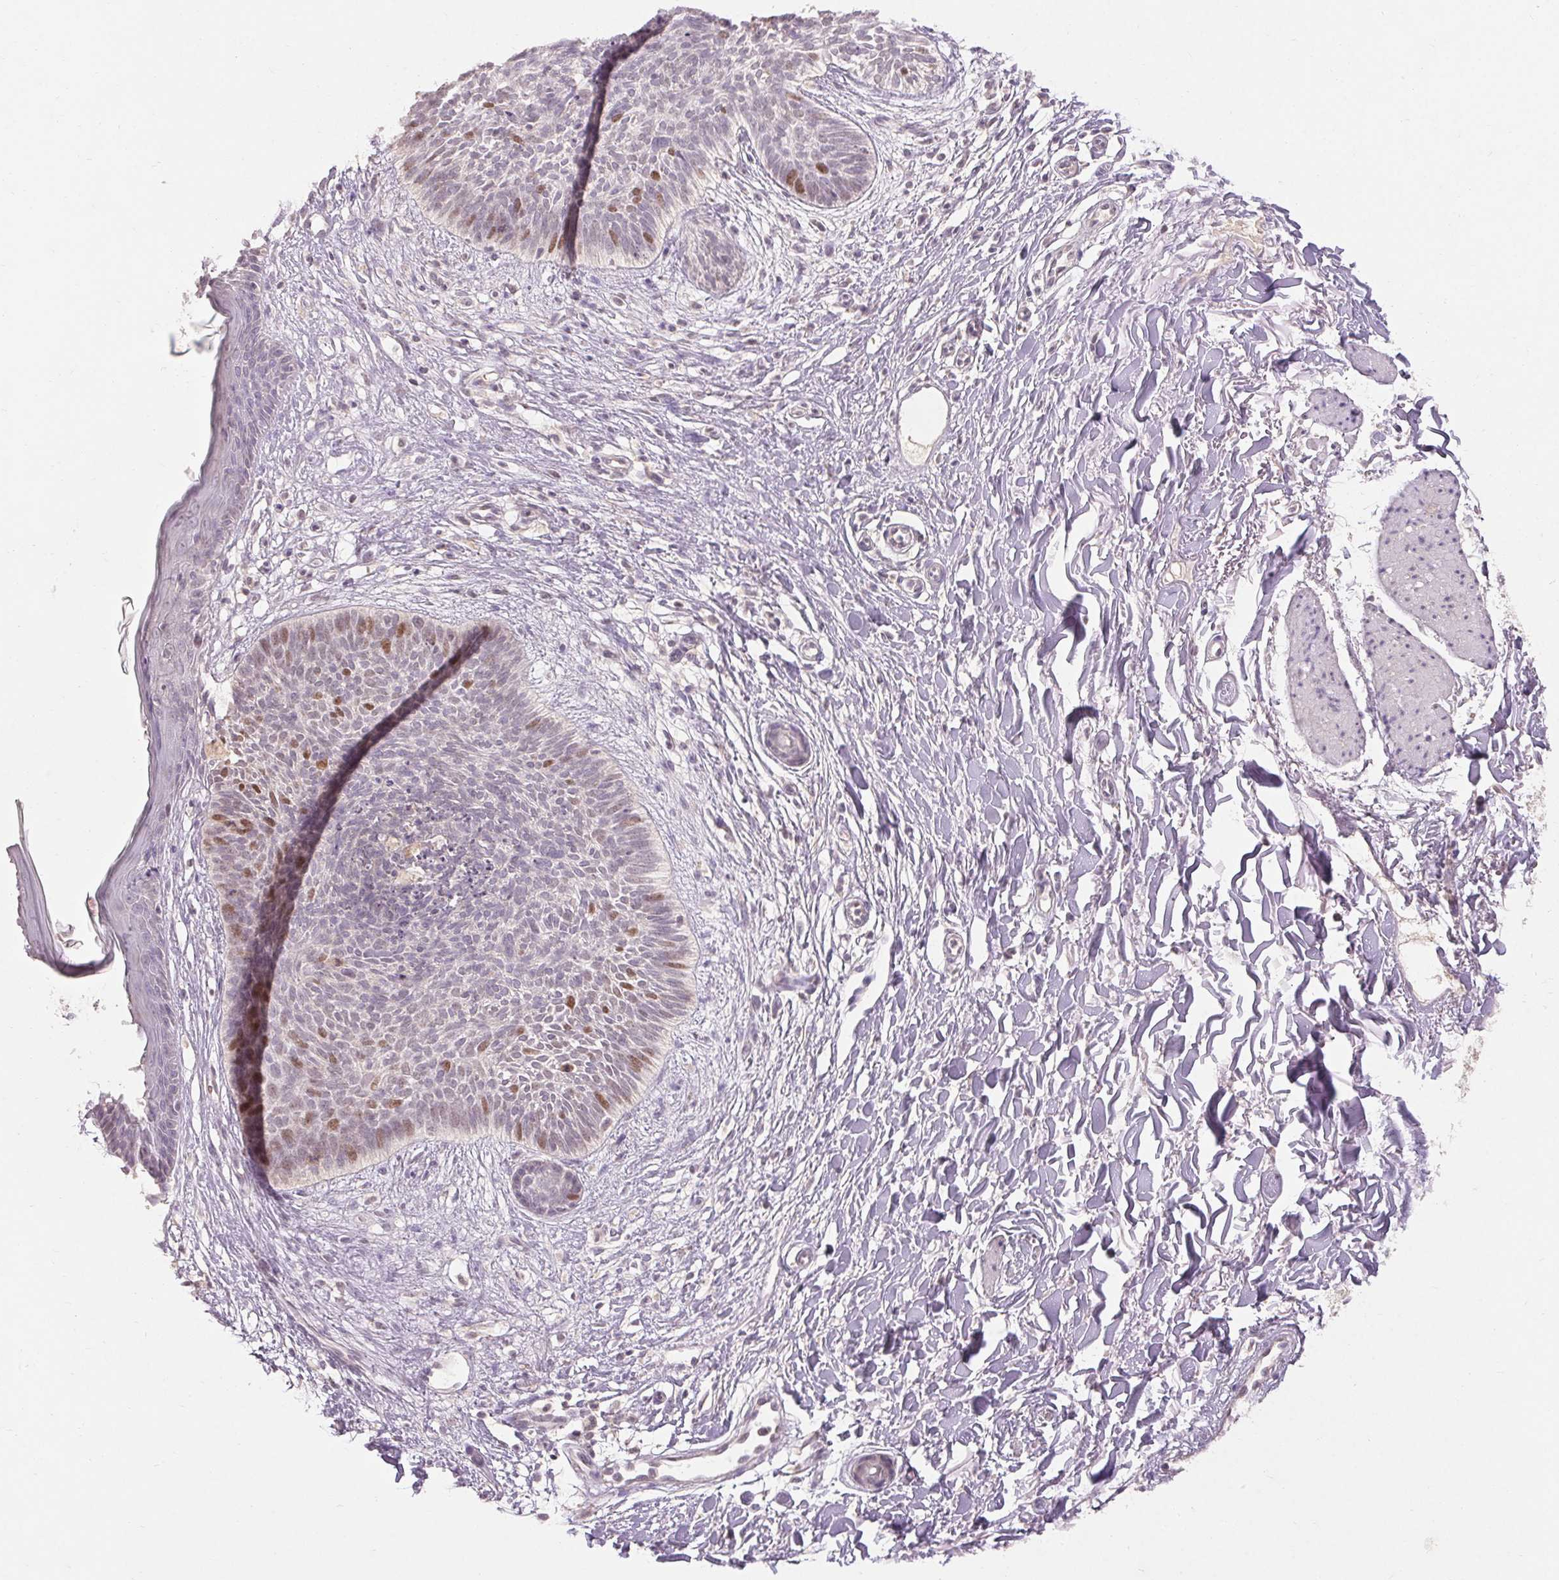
{"staining": {"intensity": "moderate", "quantity": "<25%", "location": "nuclear"}, "tissue": "skin cancer", "cell_type": "Tumor cells", "image_type": "cancer", "snomed": [{"axis": "morphology", "description": "Basal cell carcinoma"}, {"axis": "topography", "description": "Skin"}], "caption": "IHC of skin basal cell carcinoma shows low levels of moderate nuclear staining in approximately <25% of tumor cells.", "gene": "SKP2", "patient": {"sex": "female", "age": 84}}